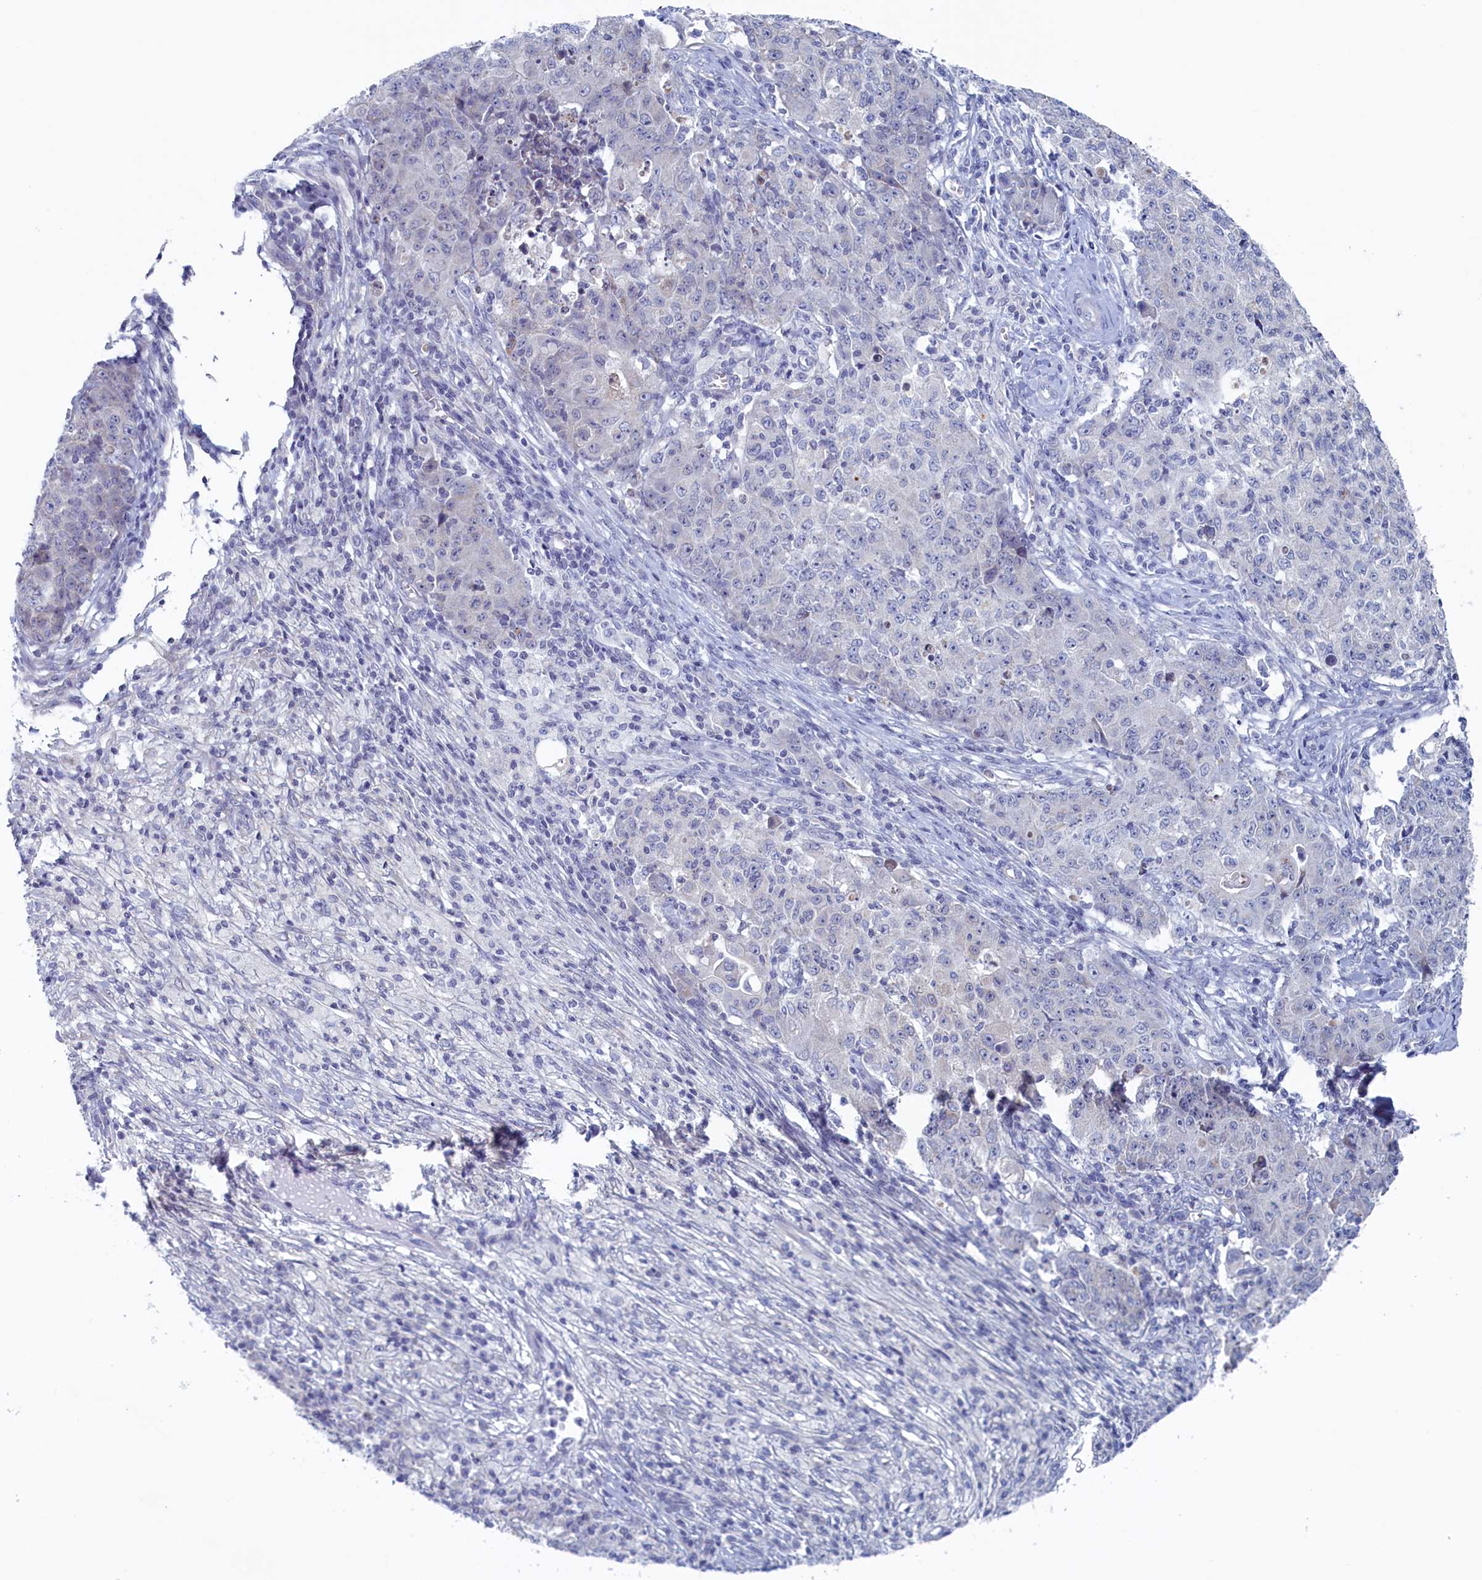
{"staining": {"intensity": "negative", "quantity": "none", "location": "none"}, "tissue": "ovarian cancer", "cell_type": "Tumor cells", "image_type": "cancer", "snomed": [{"axis": "morphology", "description": "Carcinoma, endometroid"}, {"axis": "topography", "description": "Ovary"}], "caption": "Photomicrograph shows no significant protein expression in tumor cells of ovarian endometroid carcinoma.", "gene": "WDR76", "patient": {"sex": "female", "age": 42}}